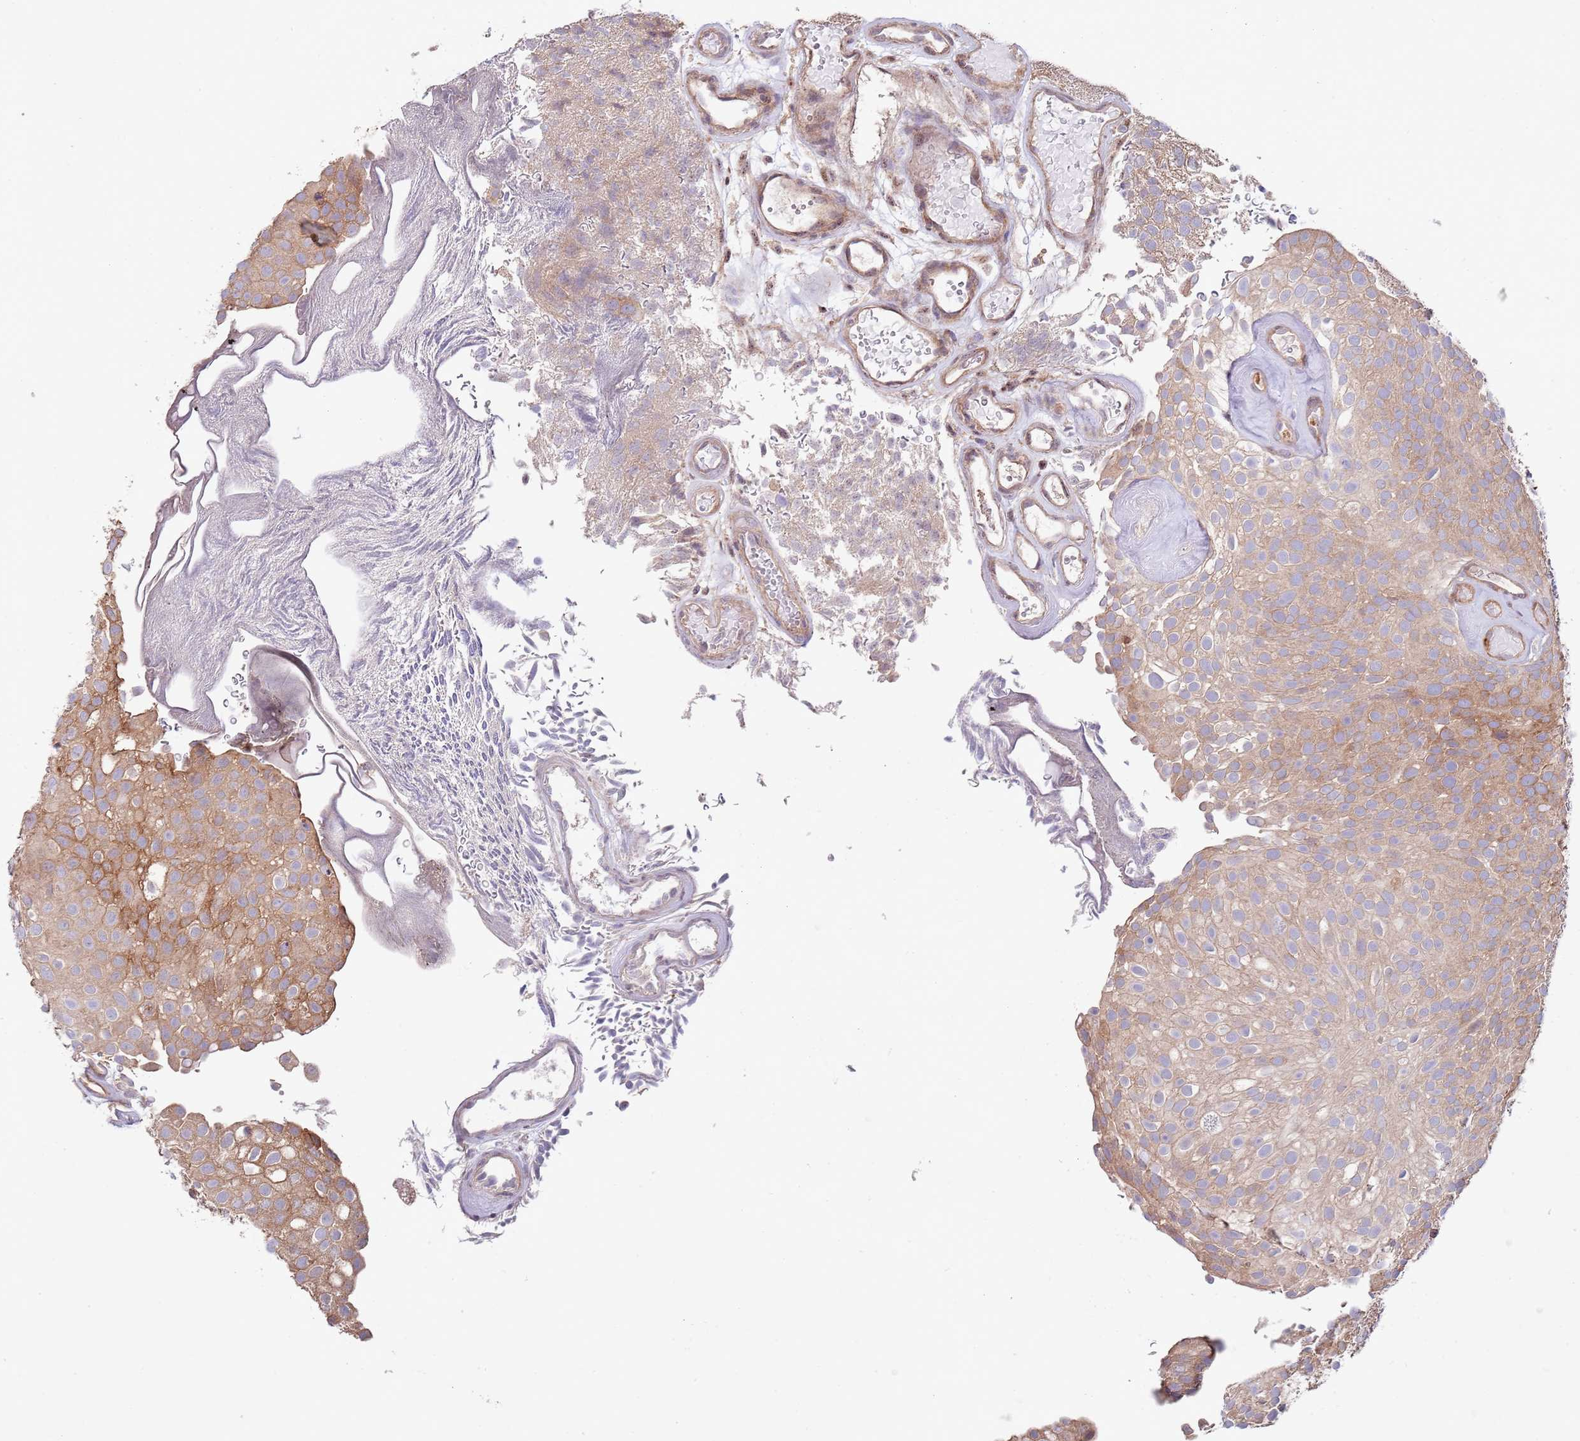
{"staining": {"intensity": "moderate", "quantity": ">75%", "location": "cytoplasmic/membranous"}, "tissue": "urothelial cancer", "cell_type": "Tumor cells", "image_type": "cancer", "snomed": [{"axis": "morphology", "description": "Urothelial carcinoma, Low grade"}, {"axis": "topography", "description": "Urinary bladder"}], "caption": "Protein staining demonstrates moderate cytoplasmic/membranous staining in about >75% of tumor cells in low-grade urothelial carcinoma.", "gene": "RNF19B", "patient": {"sex": "male", "age": 78}}